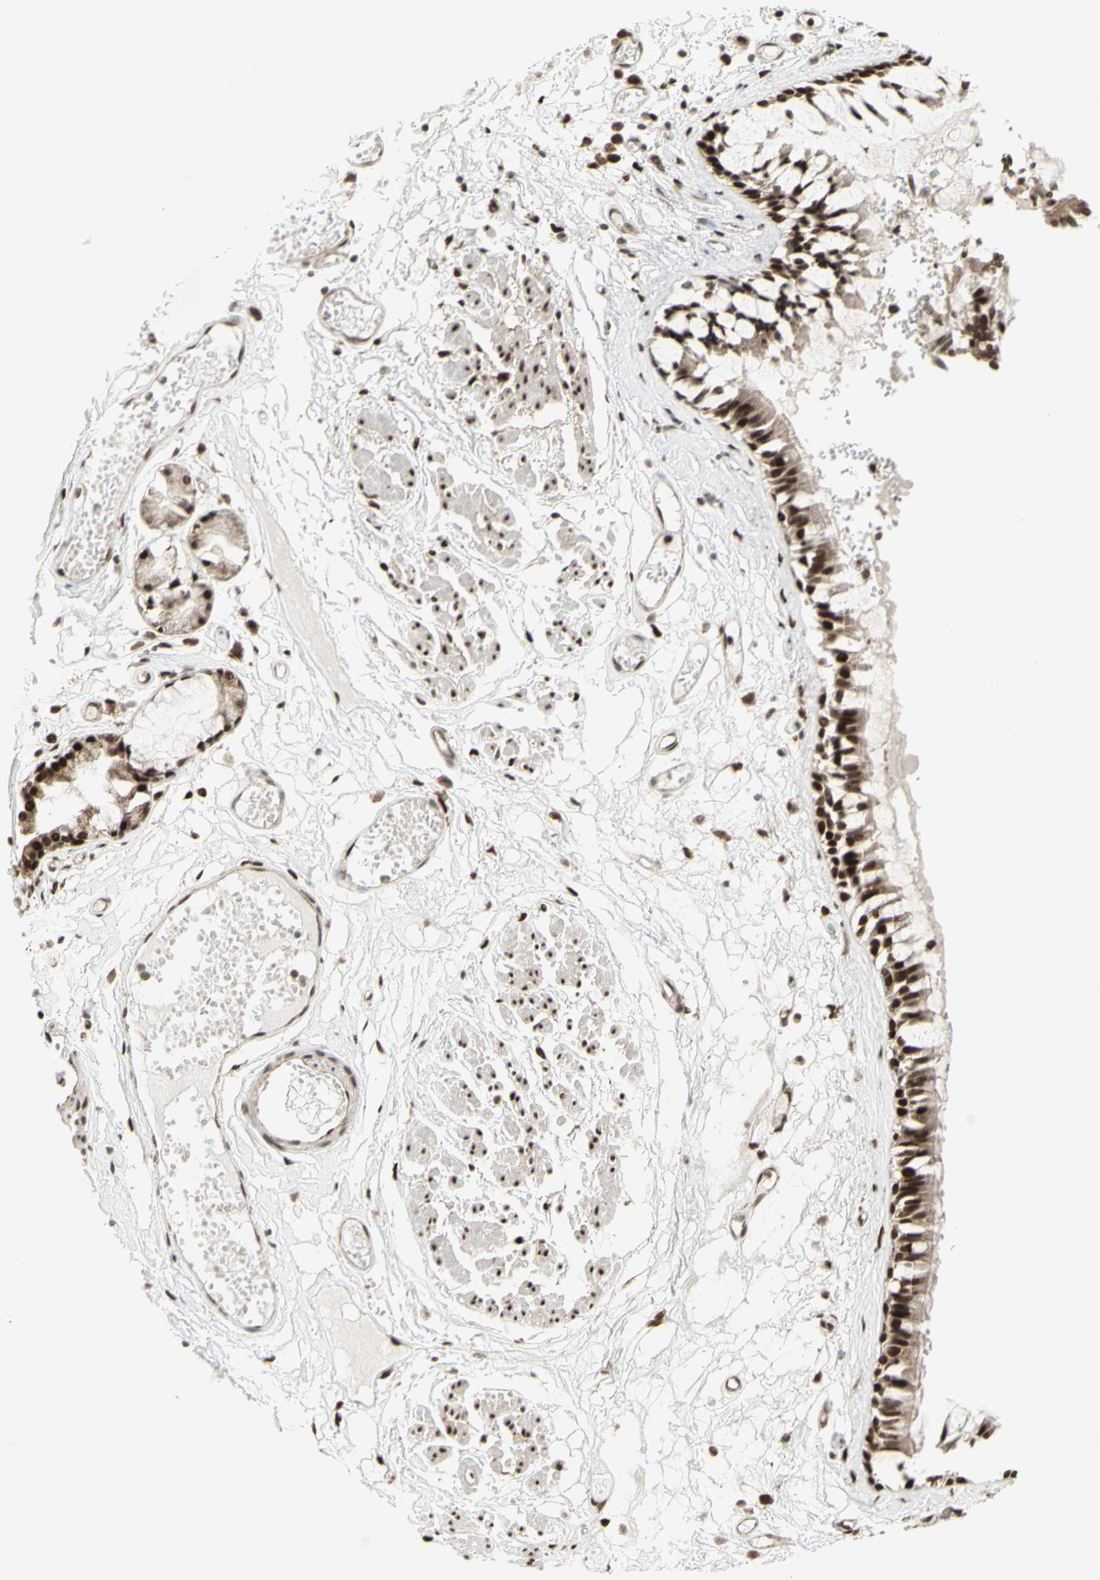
{"staining": {"intensity": "strong", "quantity": ">75%", "location": "cytoplasmic/membranous,nuclear"}, "tissue": "bronchus", "cell_type": "Respiratory epithelial cells", "image_type": "normal", "snomed": [{"axis": "morphology", "description": "Normal tissue, NOS"}, {"axis": "morphology", "description": "Inflammation, NOS"}, {"axis": "topography", "description": "Cartilage tissue"}, {"axis": "topography", "description": "Lung"}], "caption": "An IHC micrograph of normal tissue is shown. Protein staining in brown shows strong cytoplasmic/membranous,nuclear positivity in bronchus within respiratory epithelial cells. (DAB (3,3'-diaminobenzidine) IHC, brown staining for protein, blue staining for nuclei).", "gene": "CBX1", "patient": {"sex": "male", "age": 71}}